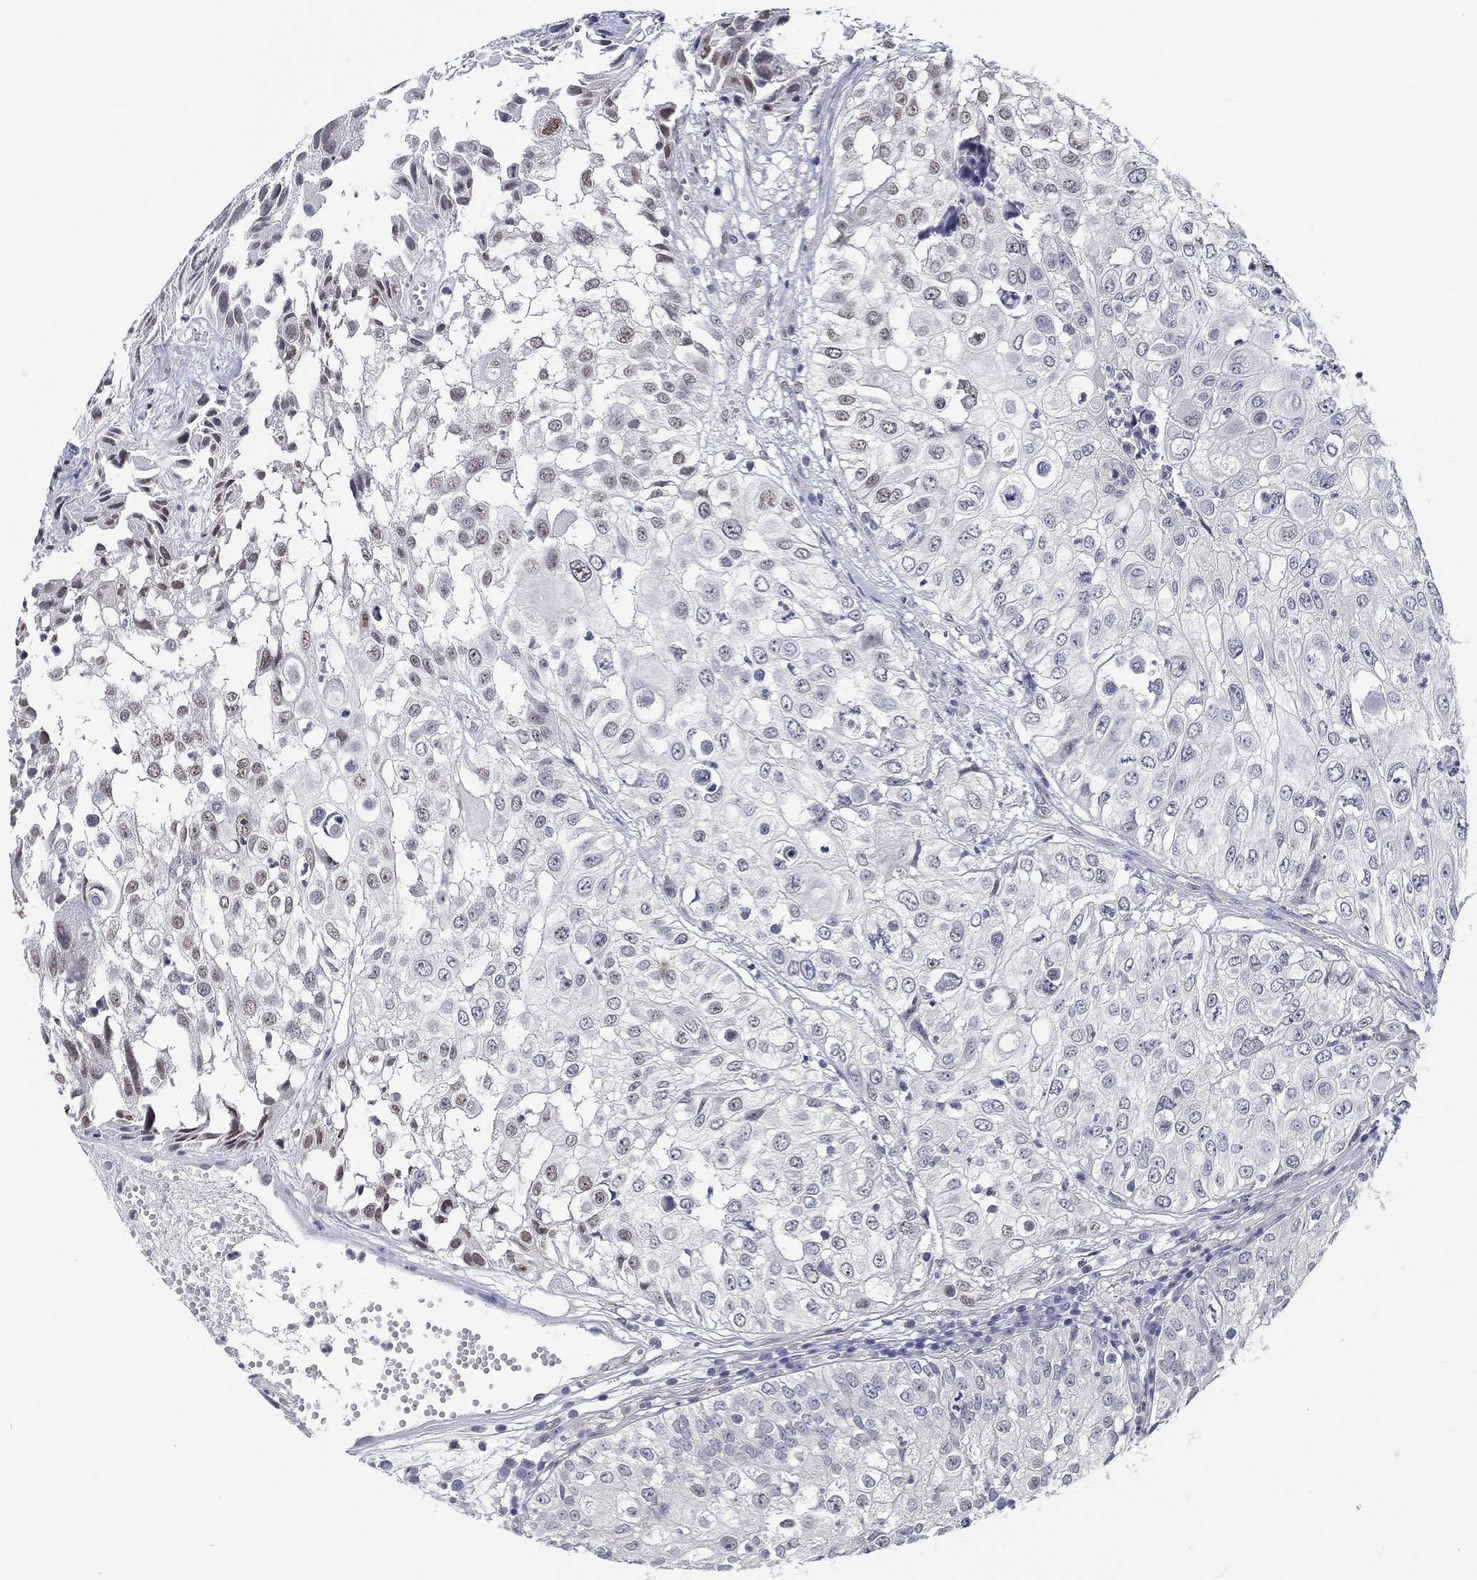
{"staining": {"intensity": "moderate", "quantity": "<25%", "location": "nuclear"}, "tissue": "urothelial cancer", "cell_type": "Tumor cells", "image_type": "cancer", "snomed": [{"axis": "morphology", "description": "Urothelial carcinoma, High grade"}, {"axis": "topography", "description": "Urinary bladder"}], "caption": "Tumor cells display moderate nuclear staining in about <25% of cells in high-grade urothelial carcinoma. The staining is performed using DAB brown chromogen to label protein expression. The nuclei are counter-stained blue using hematoxylin.", "gene": "CRYGD", "patient": {"sex": "female", "age": 79}}